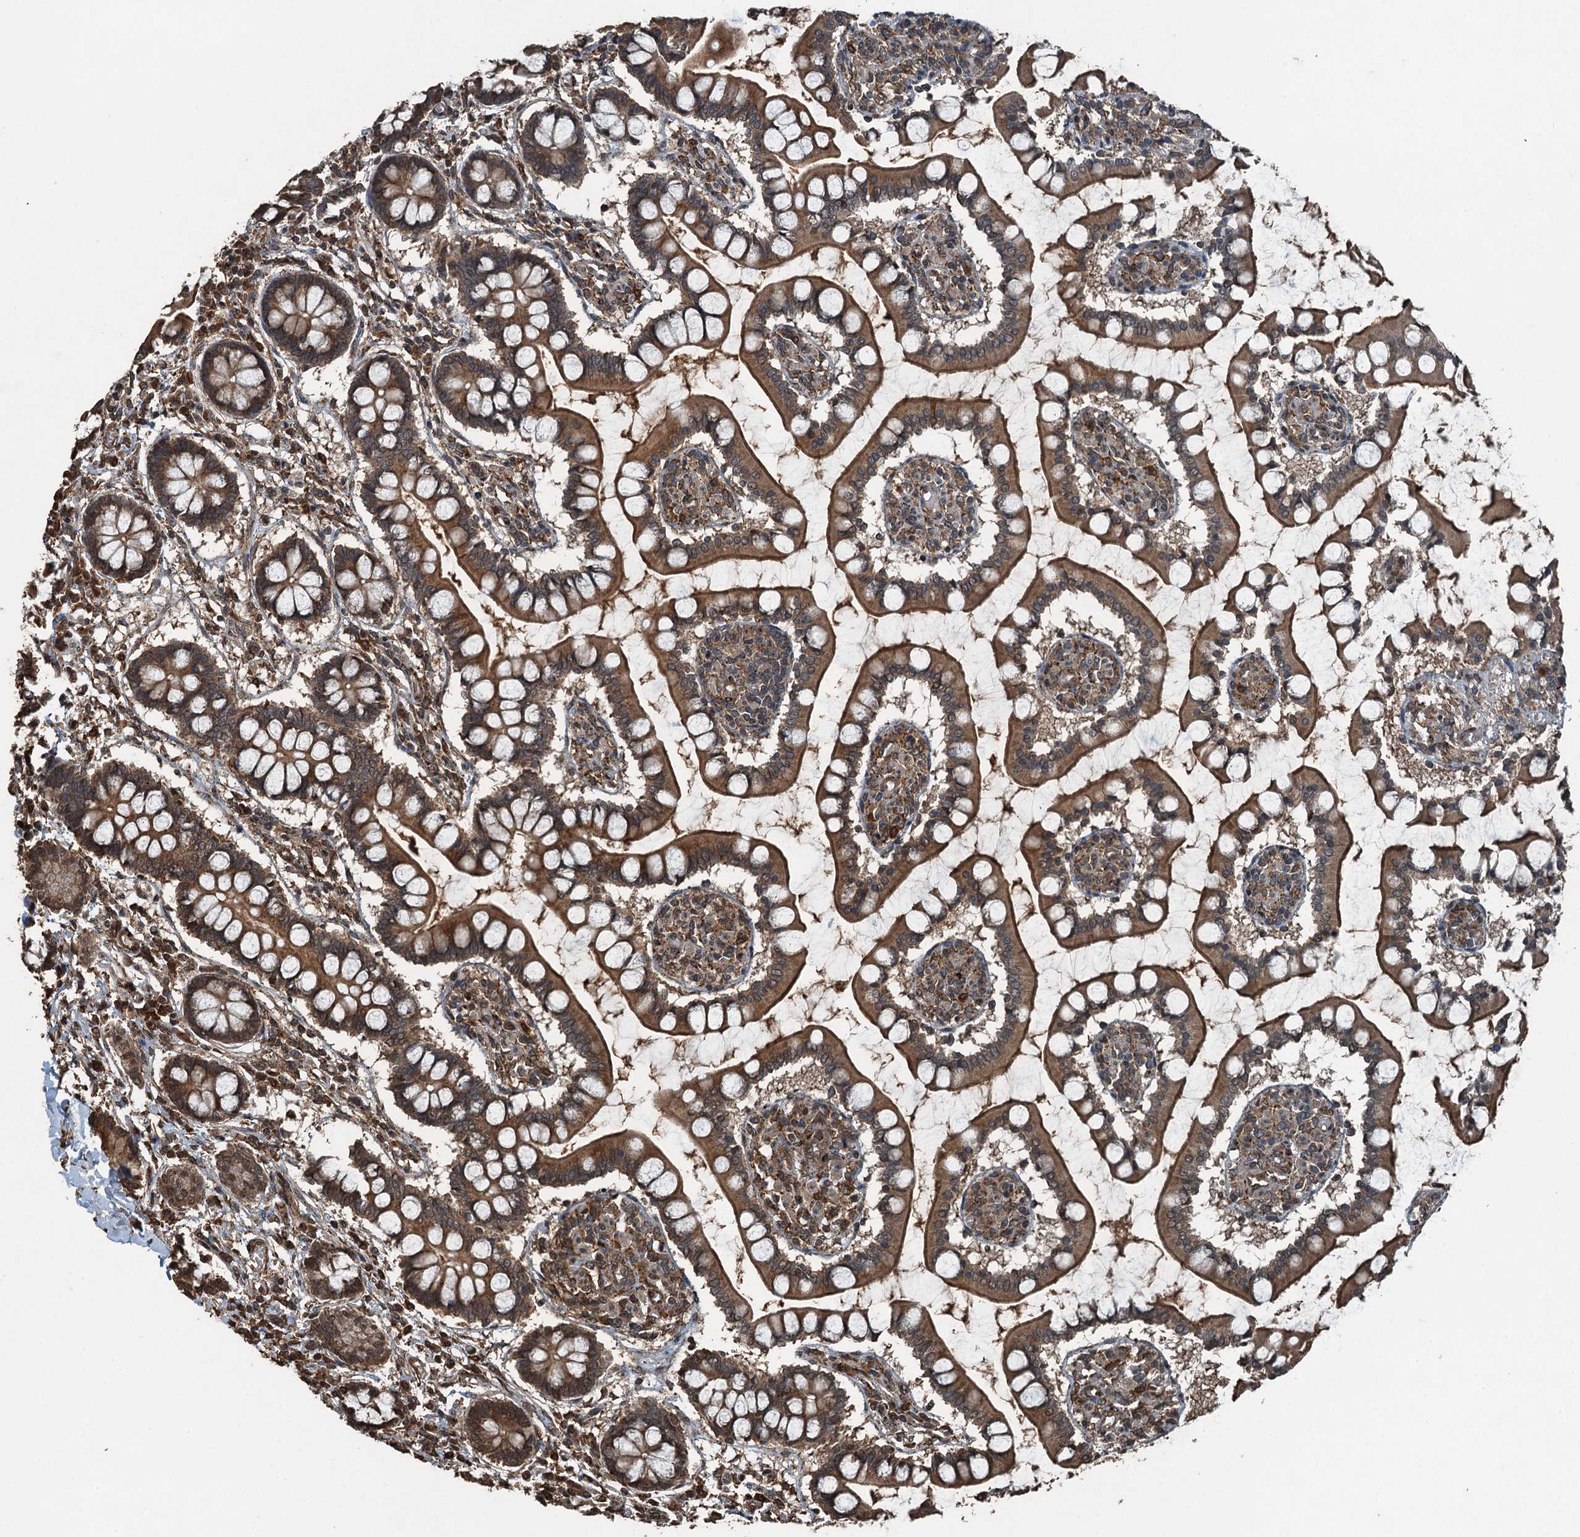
{"staining": {"intensity": "moderate", "quantity": ">75%", "location": "cytoplasmic/membranous"}, "tissue": "small intestine", "cell_type": "Glandular cells", "image_type": "normal", "snomed": [{"axis": "morphology", "description": "Normal tissue, NOS"}, {"axis": "topography", "description": "Small intestine"}], "caption": "Brown immunohistochemical staining in unremarkable small intestine reveals moderate cytoplasmic/membranous positivity in about >75% of glandular cells.", "gene": "TCTN1", "patient": {"sex": "male", "age": 52}}